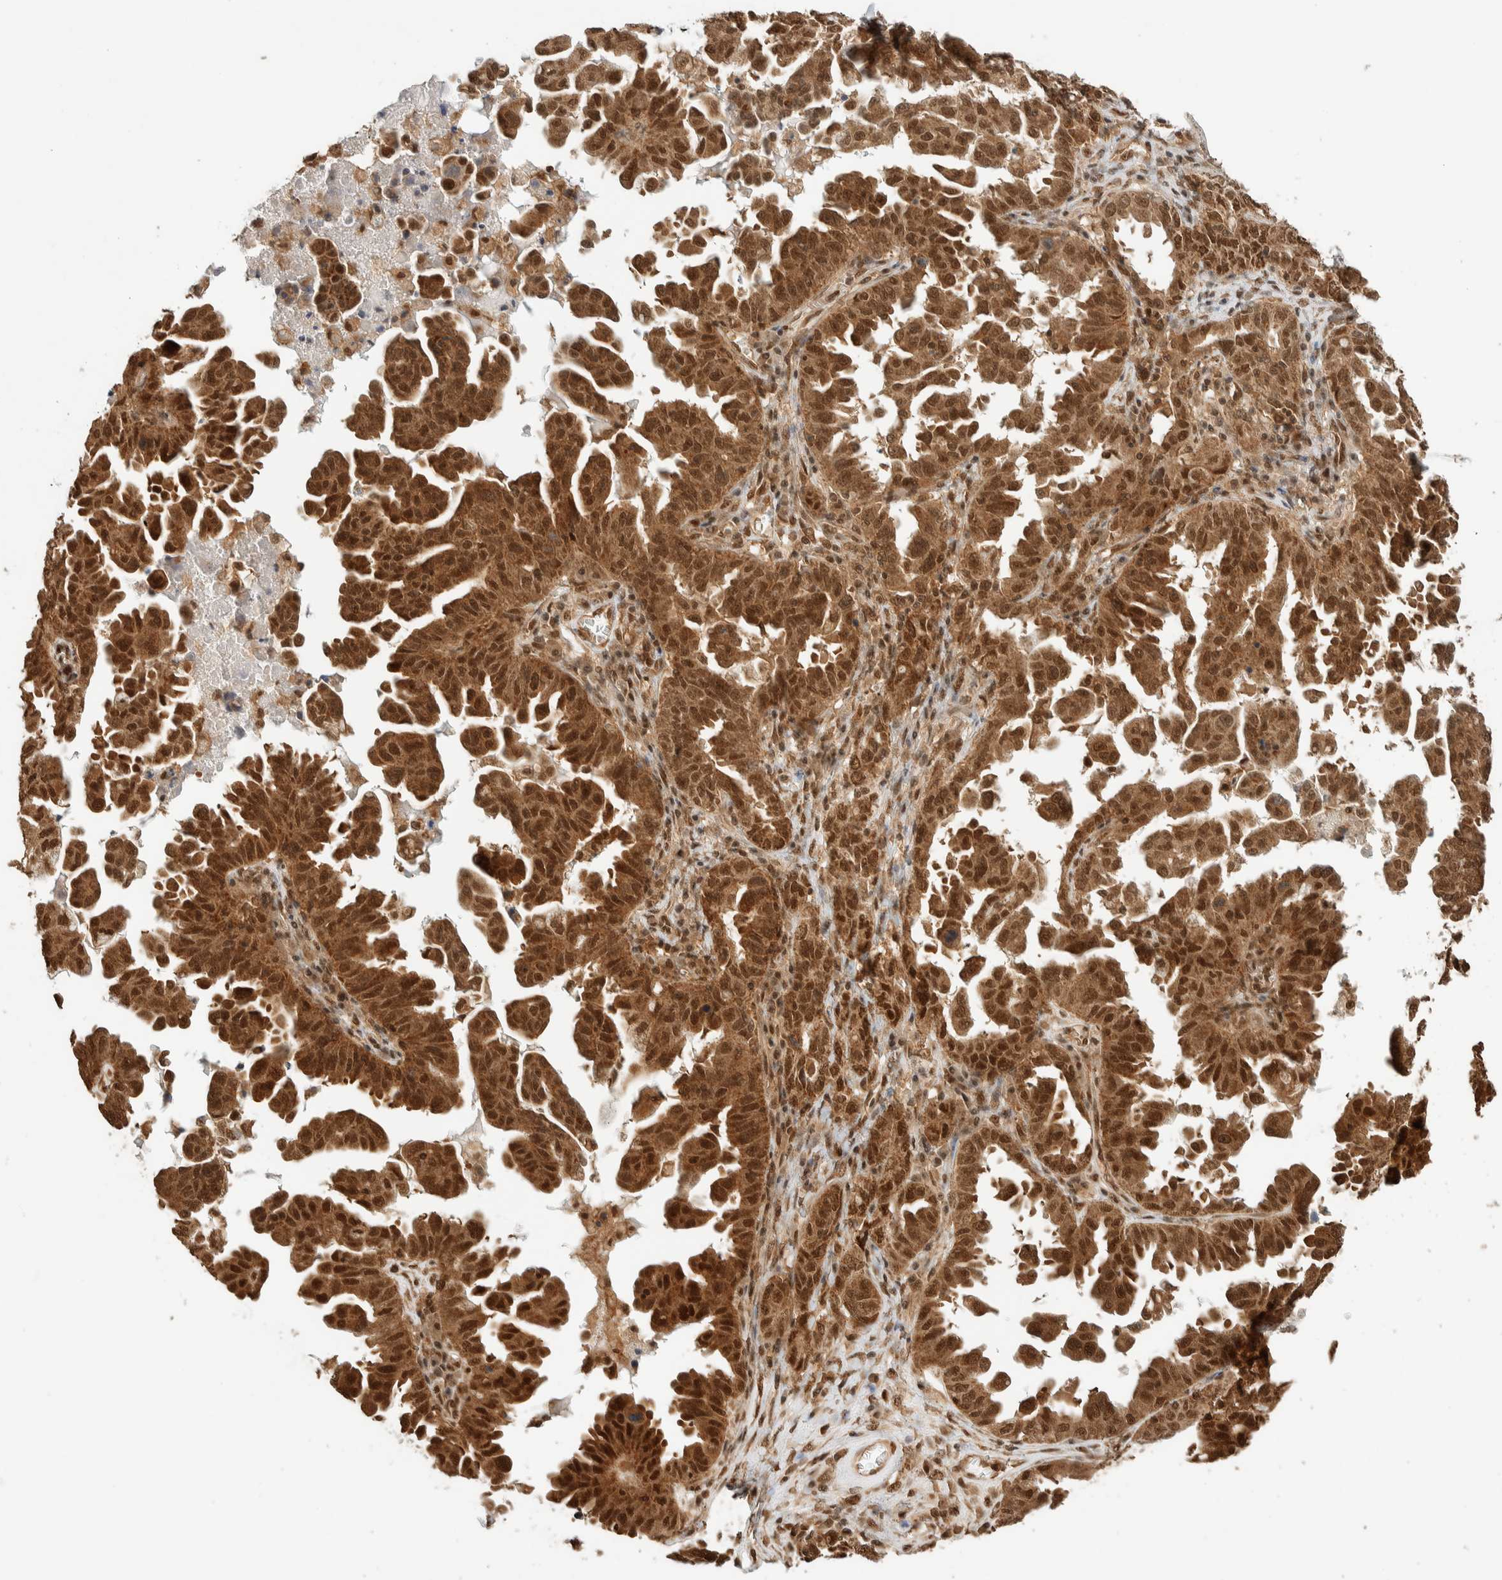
{"staining": {"intensity": "strong", "quantity": ">75%", "location": "cytoplasmic/membranous,nuclear"}, "tissue": "ovarian cancer", "cell_type": "Tumor cells", "image_type": "cancer", "snomed": [{"axis": "morphology", "description": "Carcinoma, endometroid"}, {"axis": "topography", "description": "Ovary"}], "caption": "High-magnification brightfield microscopy of endometroid carcinoma (ovarian) stained with DAB (3,3'-diaminobenzidine) (brown) and counterstained with hematoxylin (blue). tumor cells exhibit strong cytoplasmic/membranous and nuclear expression is present in approximately>75% of cells.", "gene": "ZBTB2", "patient": {"sex": "female", "age": 62}}